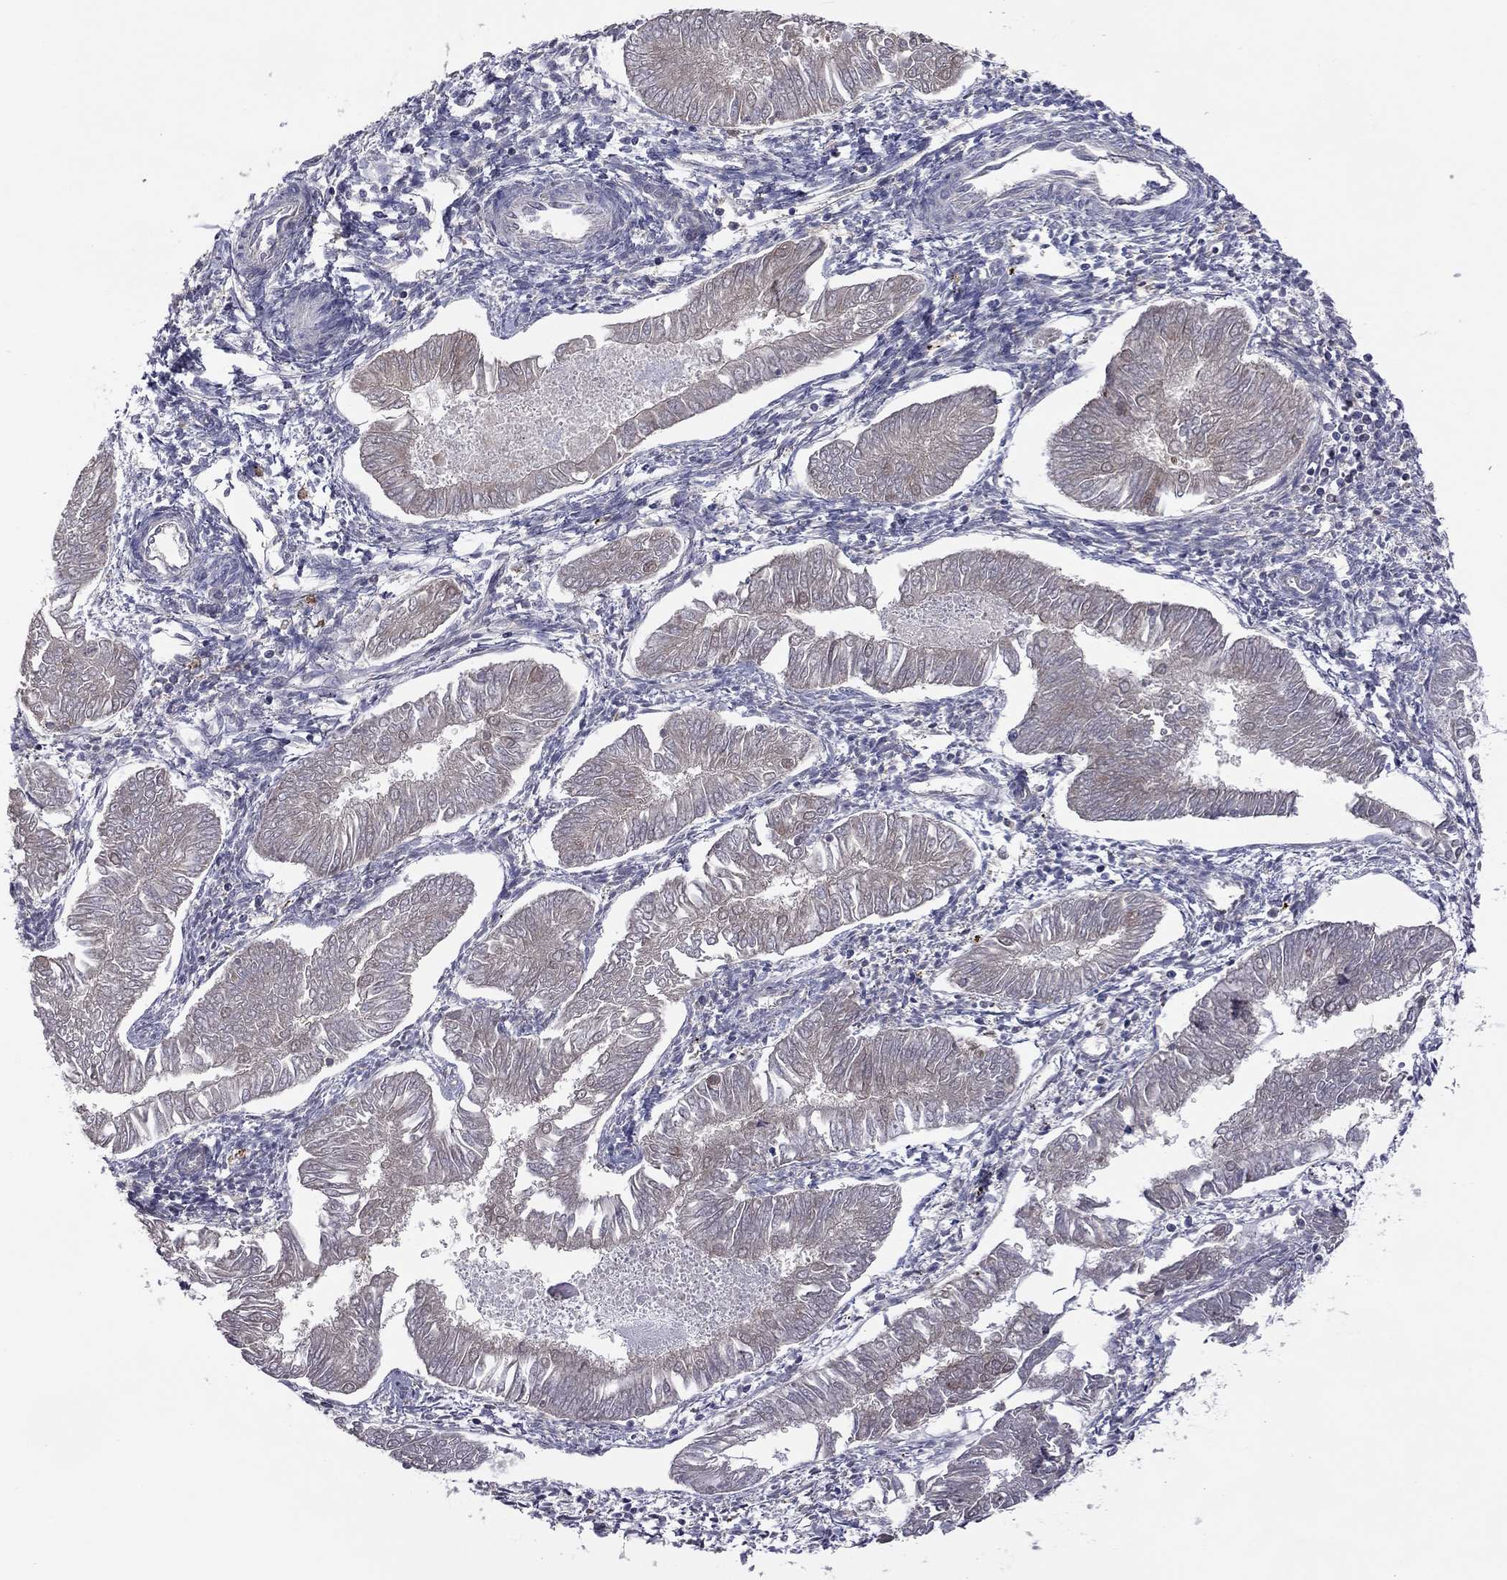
{"staining": {"intensity": "negative", "quantity": "none", "location": "none"}, "tissue": "endometrial cancer", "cell_type": "Tumor cells", "image_type": "cancer", "snomed": [{"axis": "morphology", "description": "Adenocarcinoma, NOS"}, {"axis": "topography", "description": "Endometrium"}], "caption": "DAB (3,3'-diaminobenzidine) immunohistochemical staining of endometrial cancer demonstrates no significant positivity in tumor cells.", "gene": "GPAA1", "patient": {"sex": "female", "age": 53}}